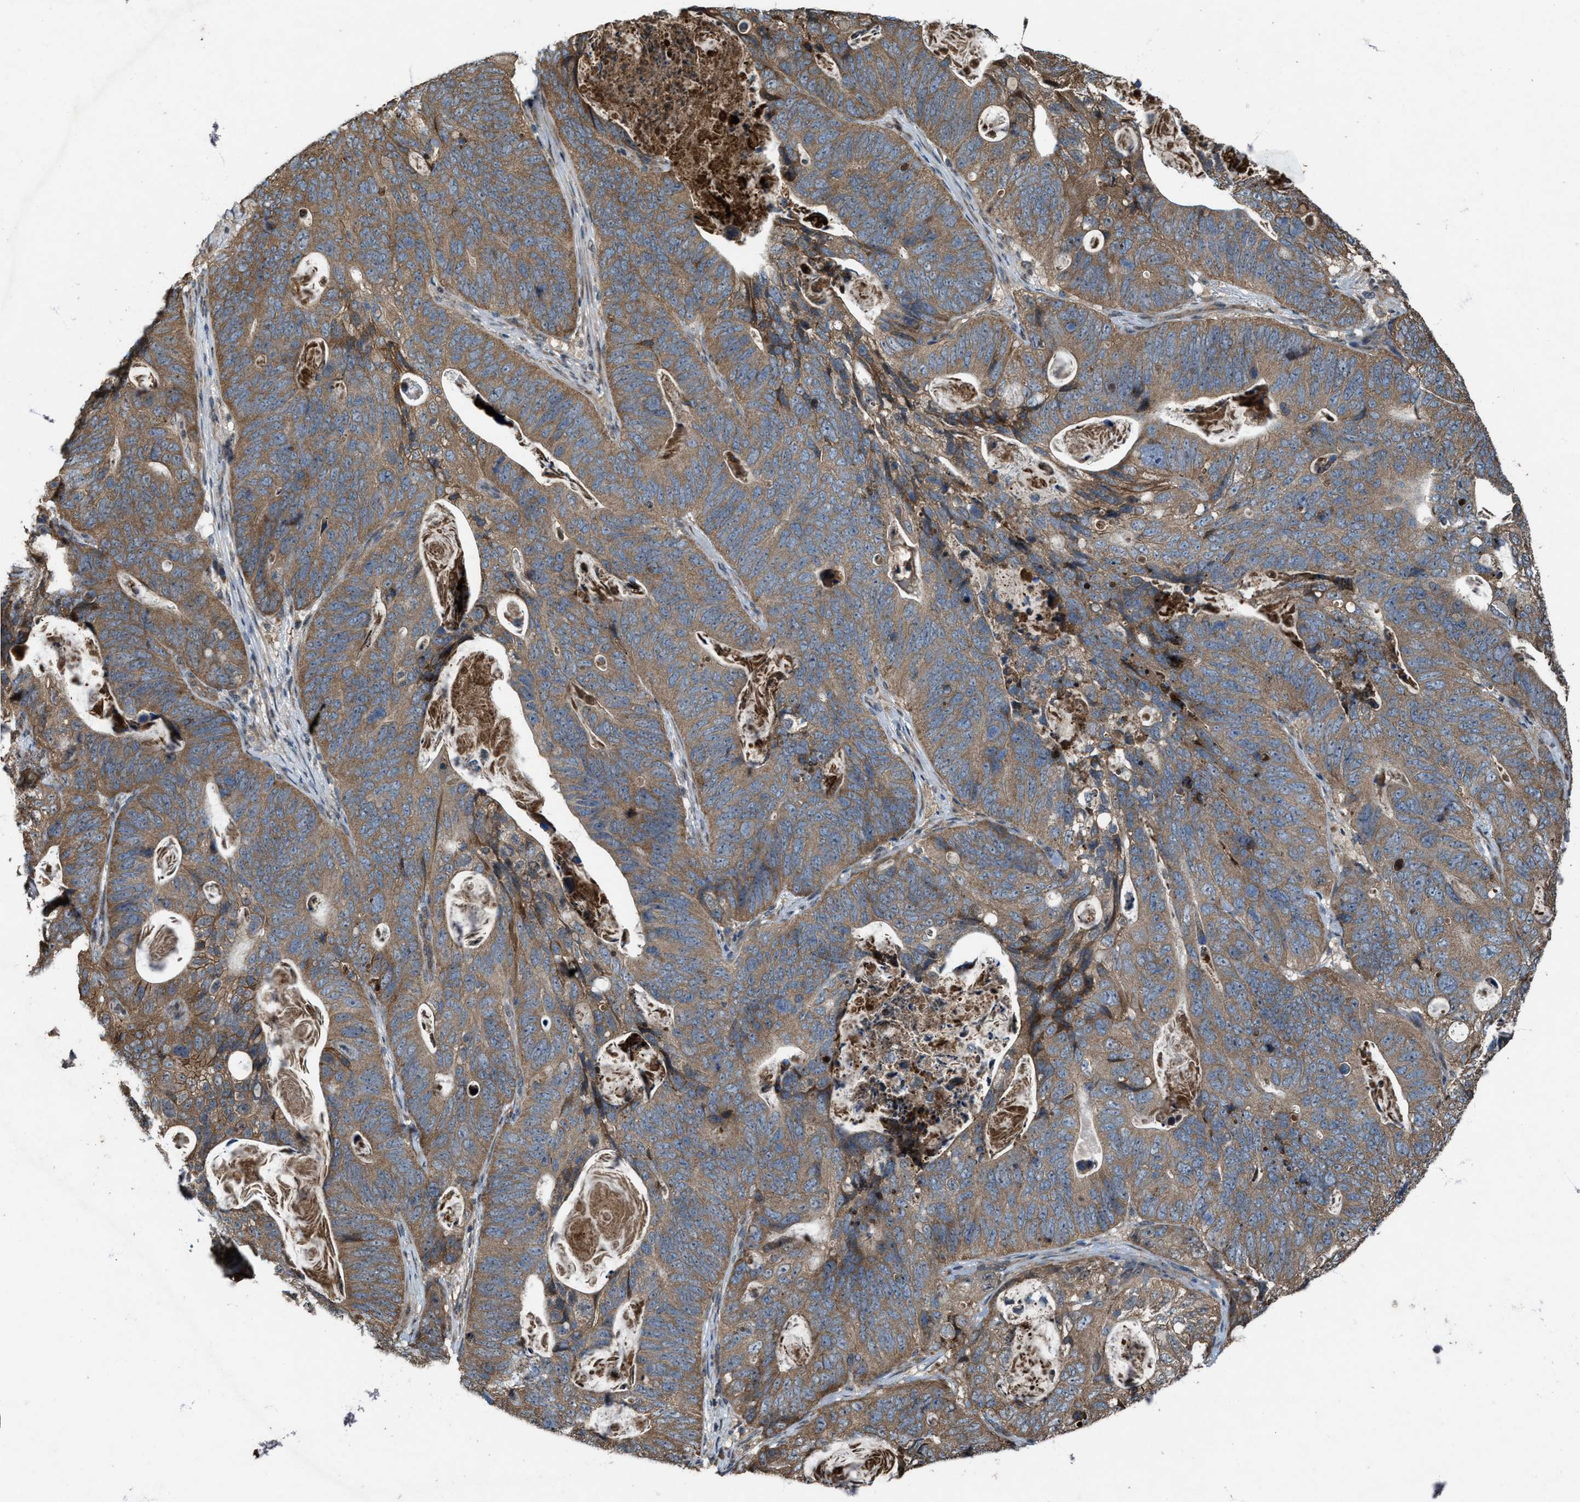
{"staining": {"intensity": "moderate", "quantity": ">75%", "location": "cytoplasmic/membranous"}, "tissue": "stomach cancer", "cell_type": "Tumor cells", "image_type": "cancer", "snomed": [{"axis": "morphology", "description": "Normal tissue, NOS"}, {"axis": "morphology", "description": "Adenocarcinoma, NOS"}, {"axis": "topography", "description": "Stomach"}], "caption": "Immunohistochemistry staining of stomach cancer (adenocarcinoma), which demonstrates medium levels of moderate cytoplasmic/membranous expression in about >75% of tumor cells indicating moderate cytoplasmic/membranous protein expression. The staining was performed using DAB (brown) for protein detection and nuclei were counterstained in hematoxylin (blue).", "gene": "PDP2", "patient": {"sex": "female", "age": 89}}